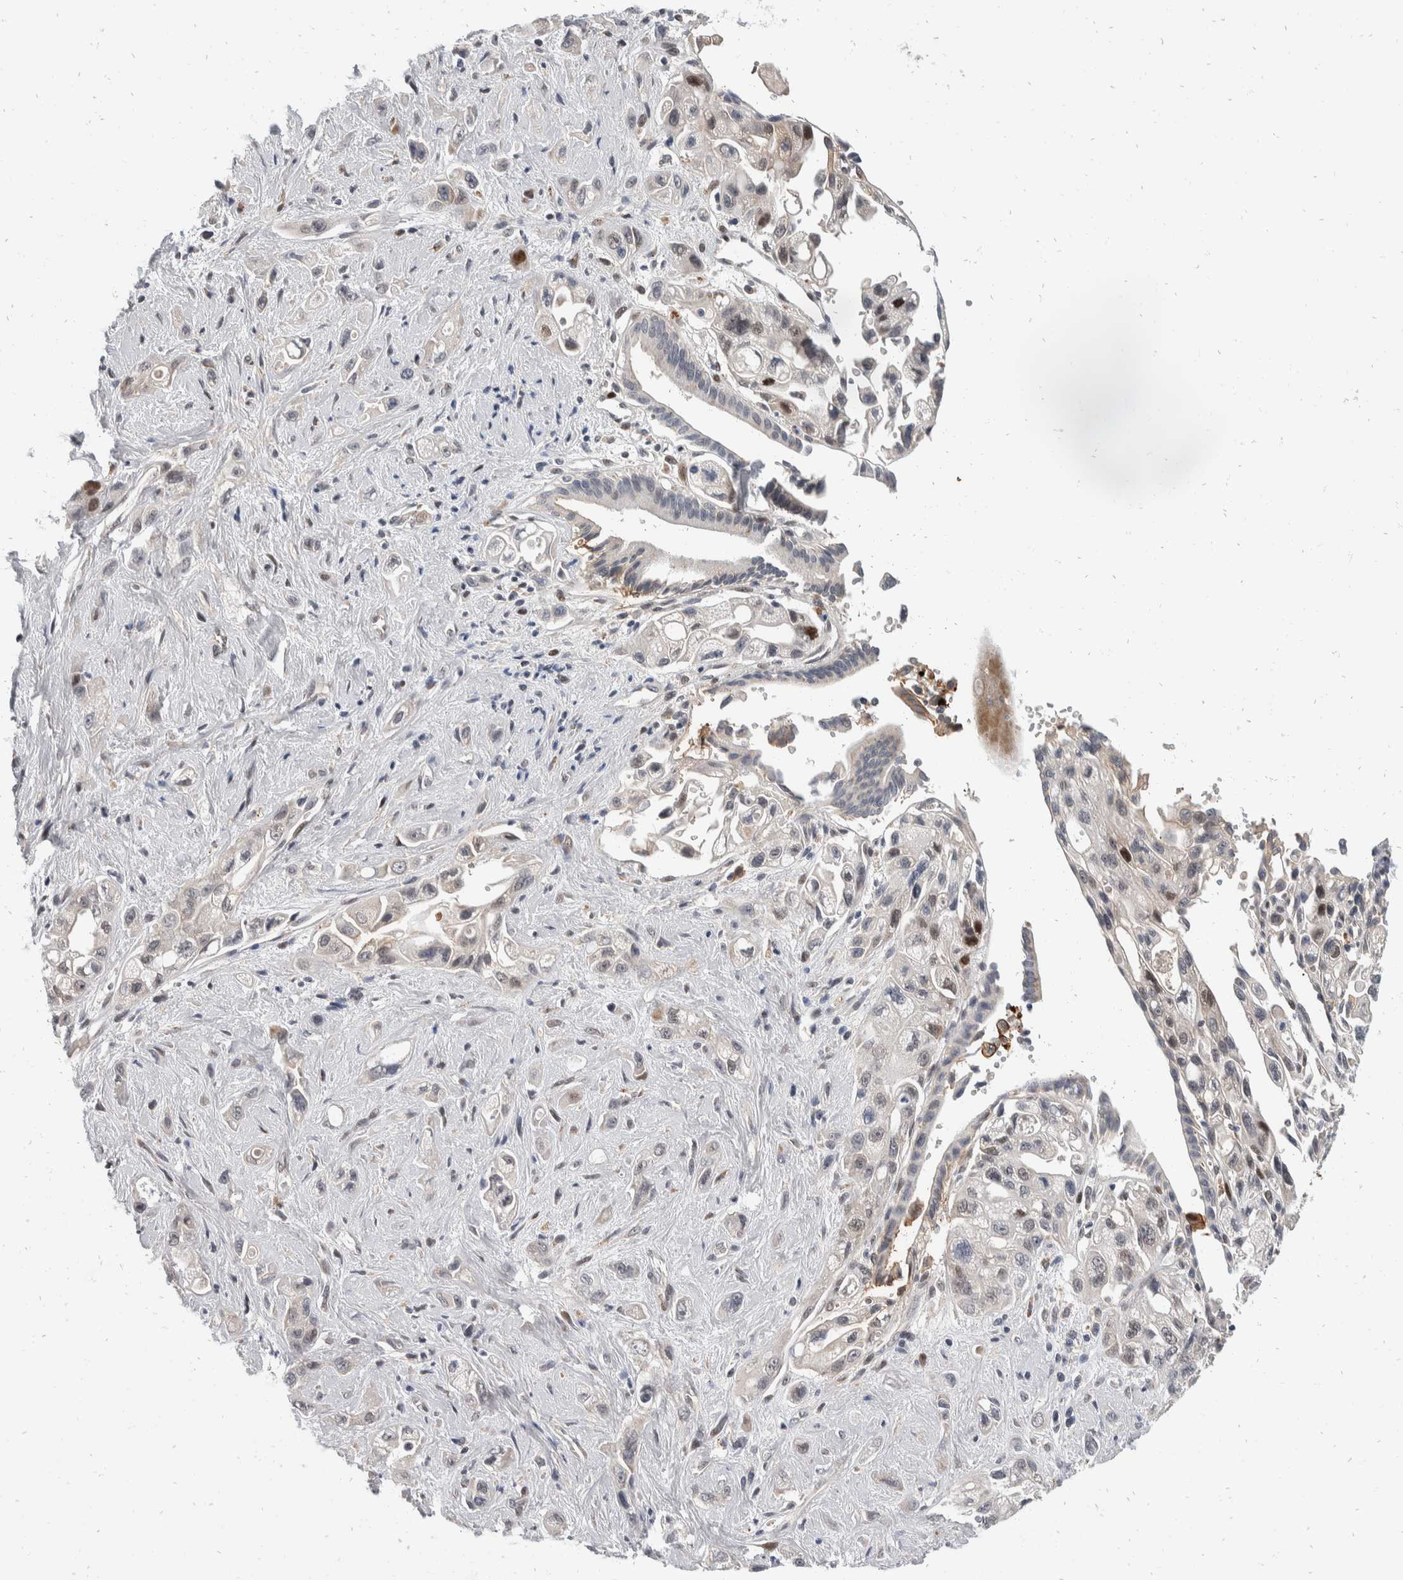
{"staining": {"intensity": "weak", "quantity": "<25%", "location": "nuclear"}, "tissue": "pancreatic cancer", "cell_type": "Tumor cells", "image_type": "cancer", "snomed": [{"axis": "morphology", "description": "Adenocarcinoma, NOS"}, {"axis": "topography", "description": "Pancreas"}], "caption": "Tumor cells show no significant staining in pancreatic adenocarcinoma.", "gene": "ZNF703", "patient": {"sex": "female", "age": 66}}